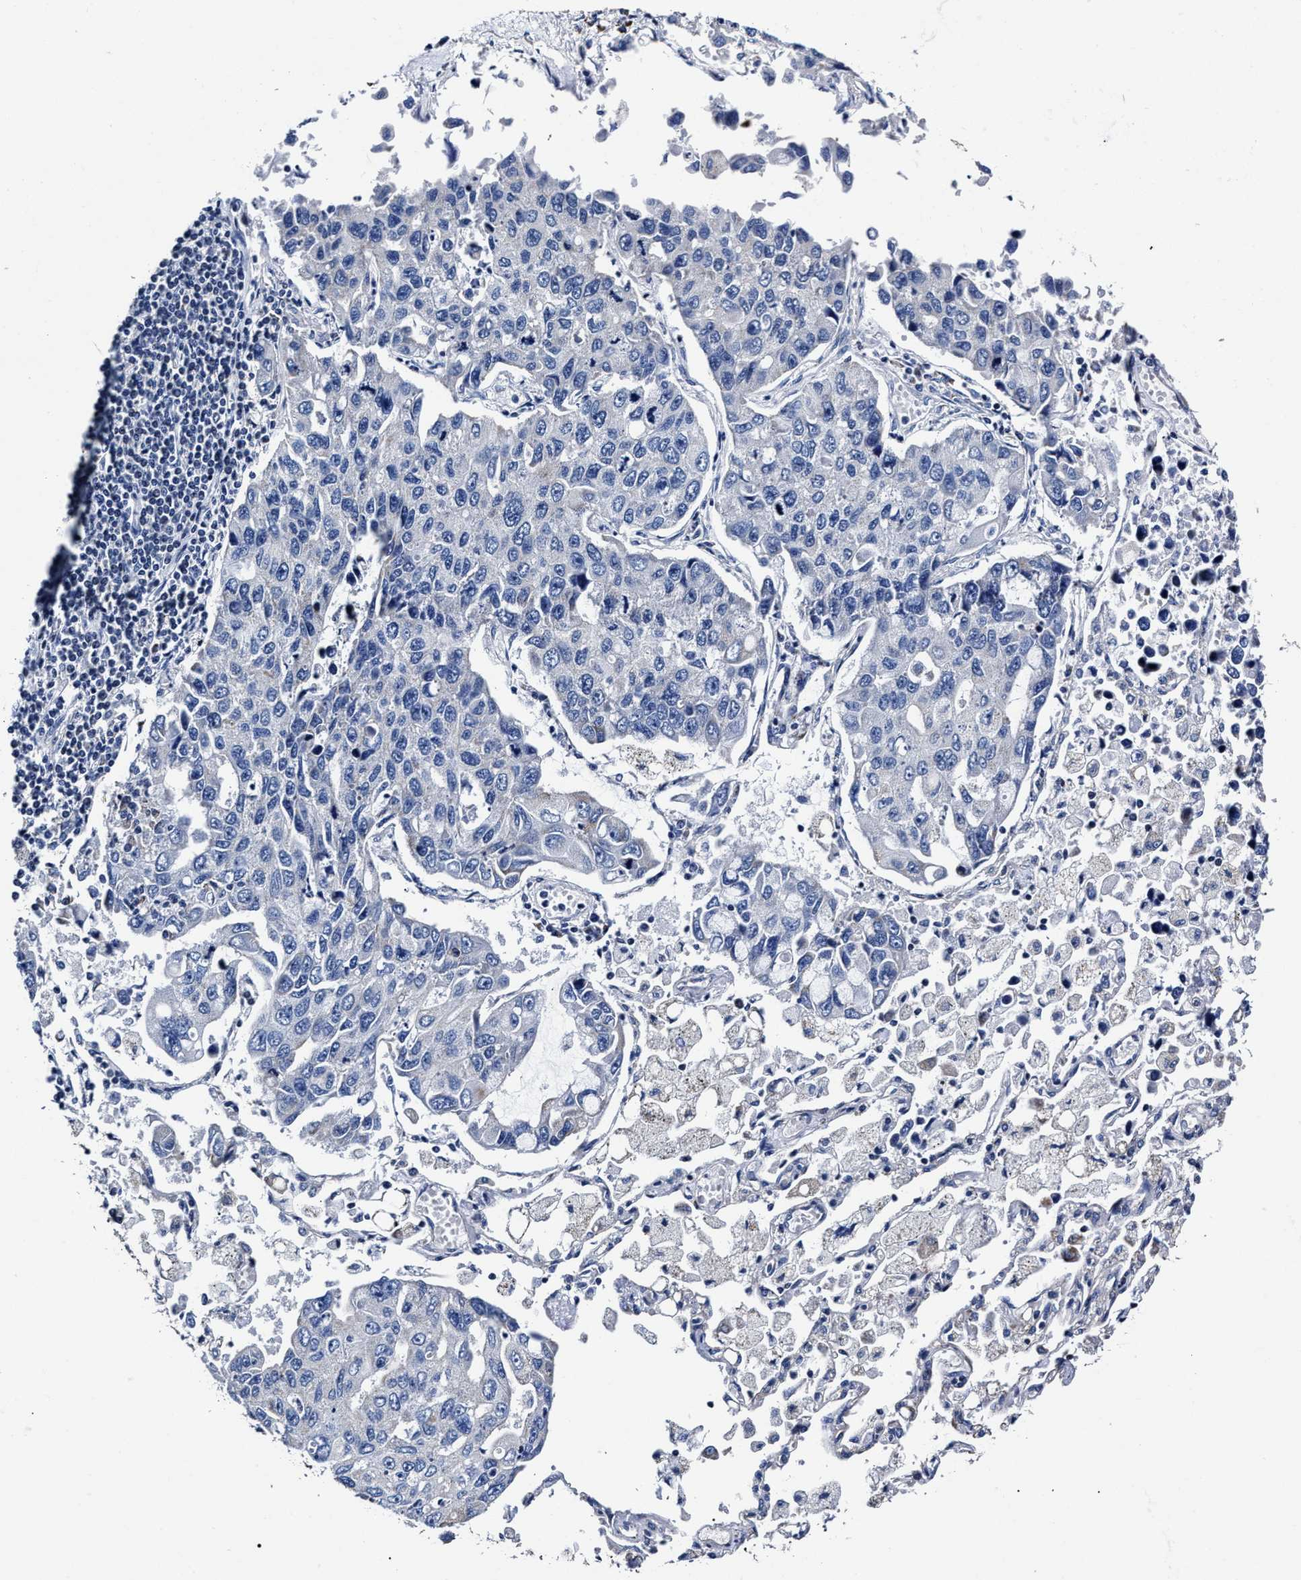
{"staining": {"intensity": "negative", "quantity": "none", "location": "none"}, "tissue": "lung cancer", "cell_type": "Tumor cells", "image_type": "cancer", "snomed": [{"axis": "morphology", "description": "Adenocarcinoma, NOS"}, {"axis": "topography", "description": "Lung"}], "caption": "Tumor cells are negative for protein expression in human lung cancer.", "gene": "HINT2", "patient": {"sex": "male", "age": 64}}